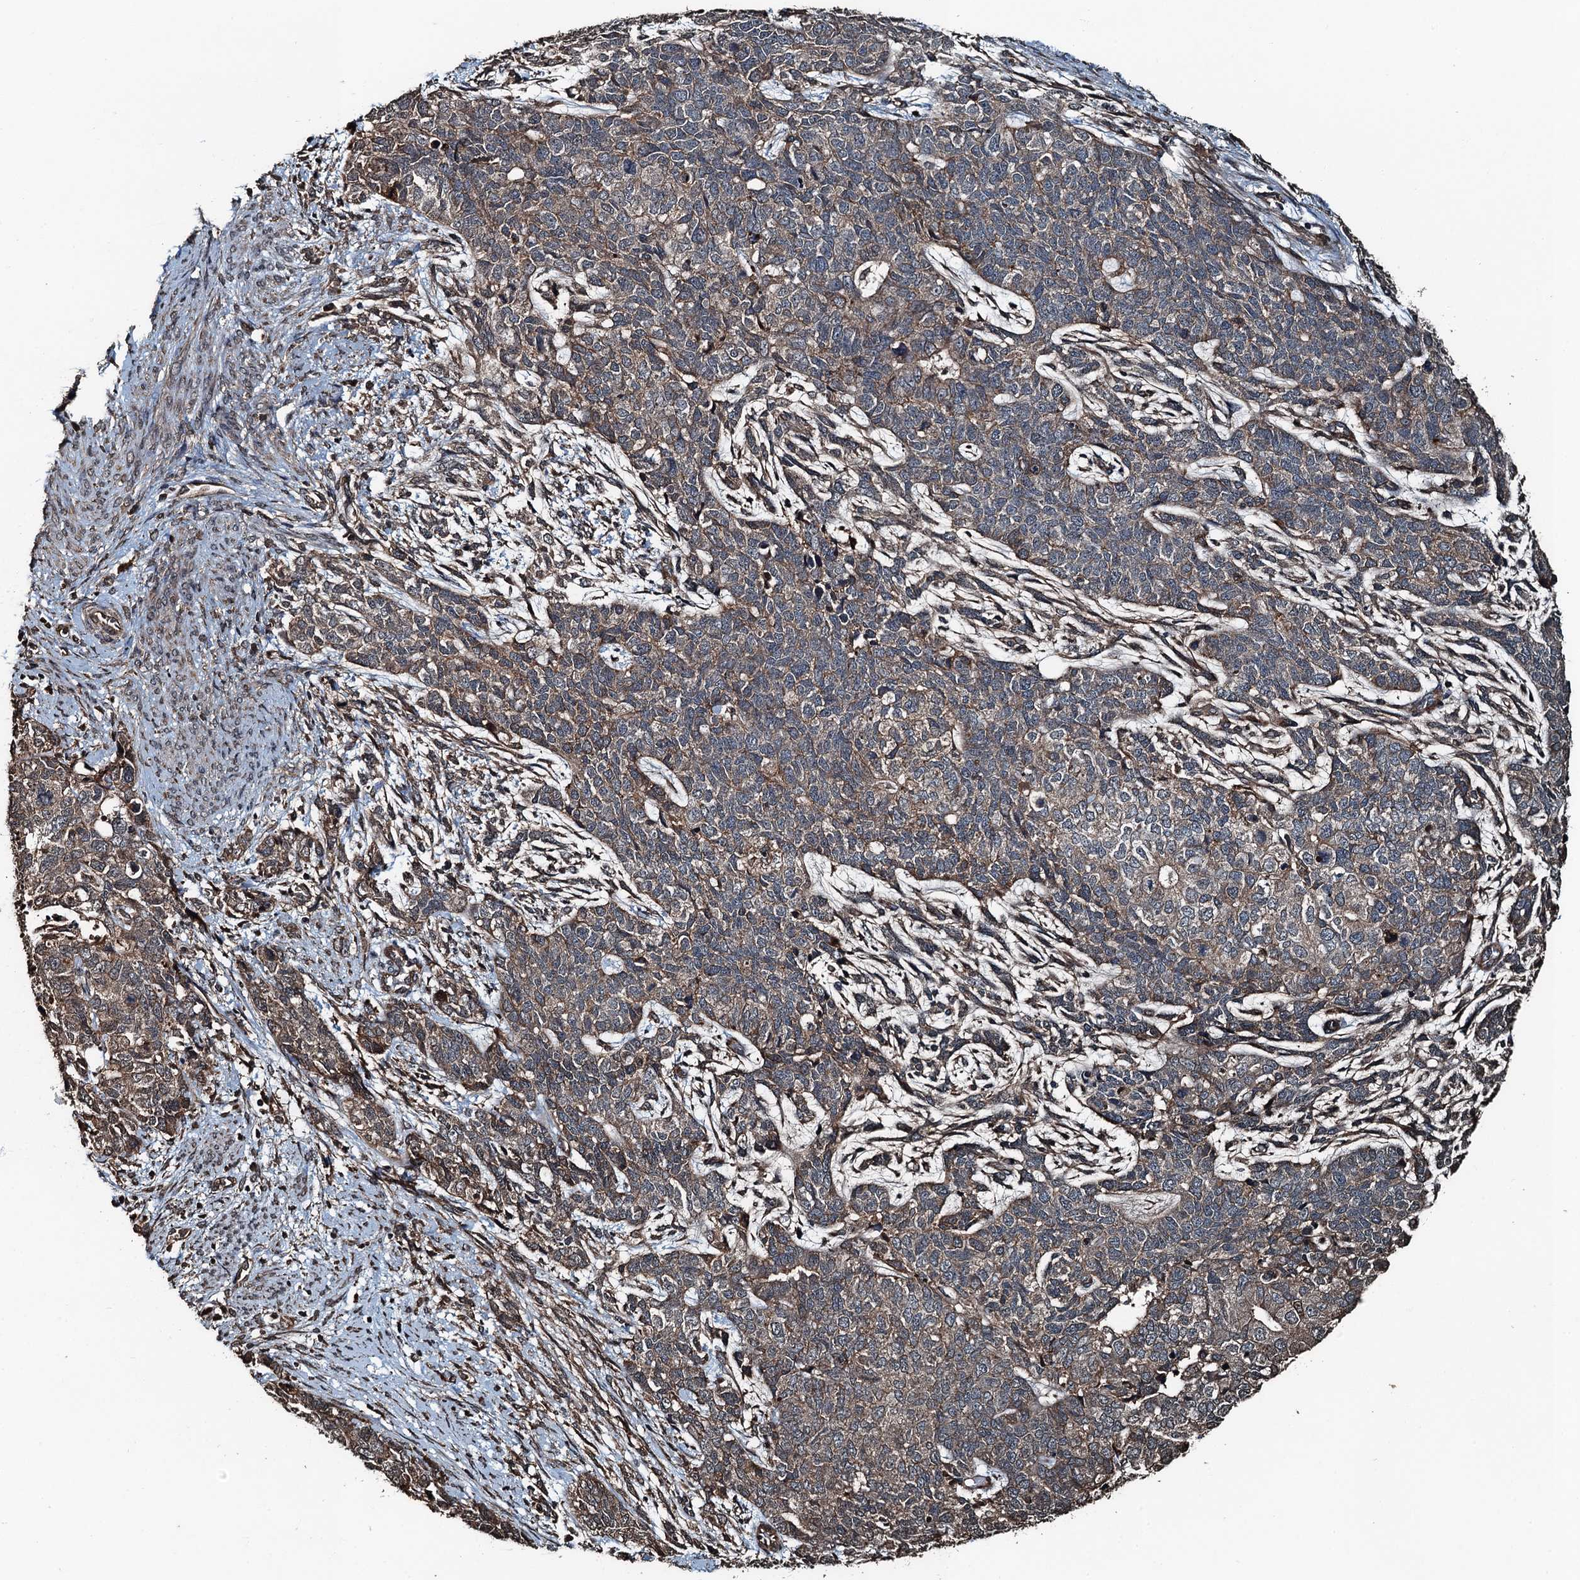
{"staining": {"intensity": "weak", "quantity": ">75%", "location": "cytoplasmic/membranous"}, "tissue": "cervical cancer", "cell_type": "Tumor cells", "image_type": "cancer", "snomed": [{"axis": "morphology", "description": "Squamous cell carcinoma, NOS"}, {"axis": "topography", "description": "Cervix"}], "caption": "Immunohistochemical staining of human cervical squamous cell carcinoma displays low levels of weak cytoplasmic/membranous protein expression in about >75% of tumor cells. Ihc stains the protein of interest in brown and the nuclei are stained blue.", "gene": "TCTN1", "patient": {"sex": "female", "age": 63}}